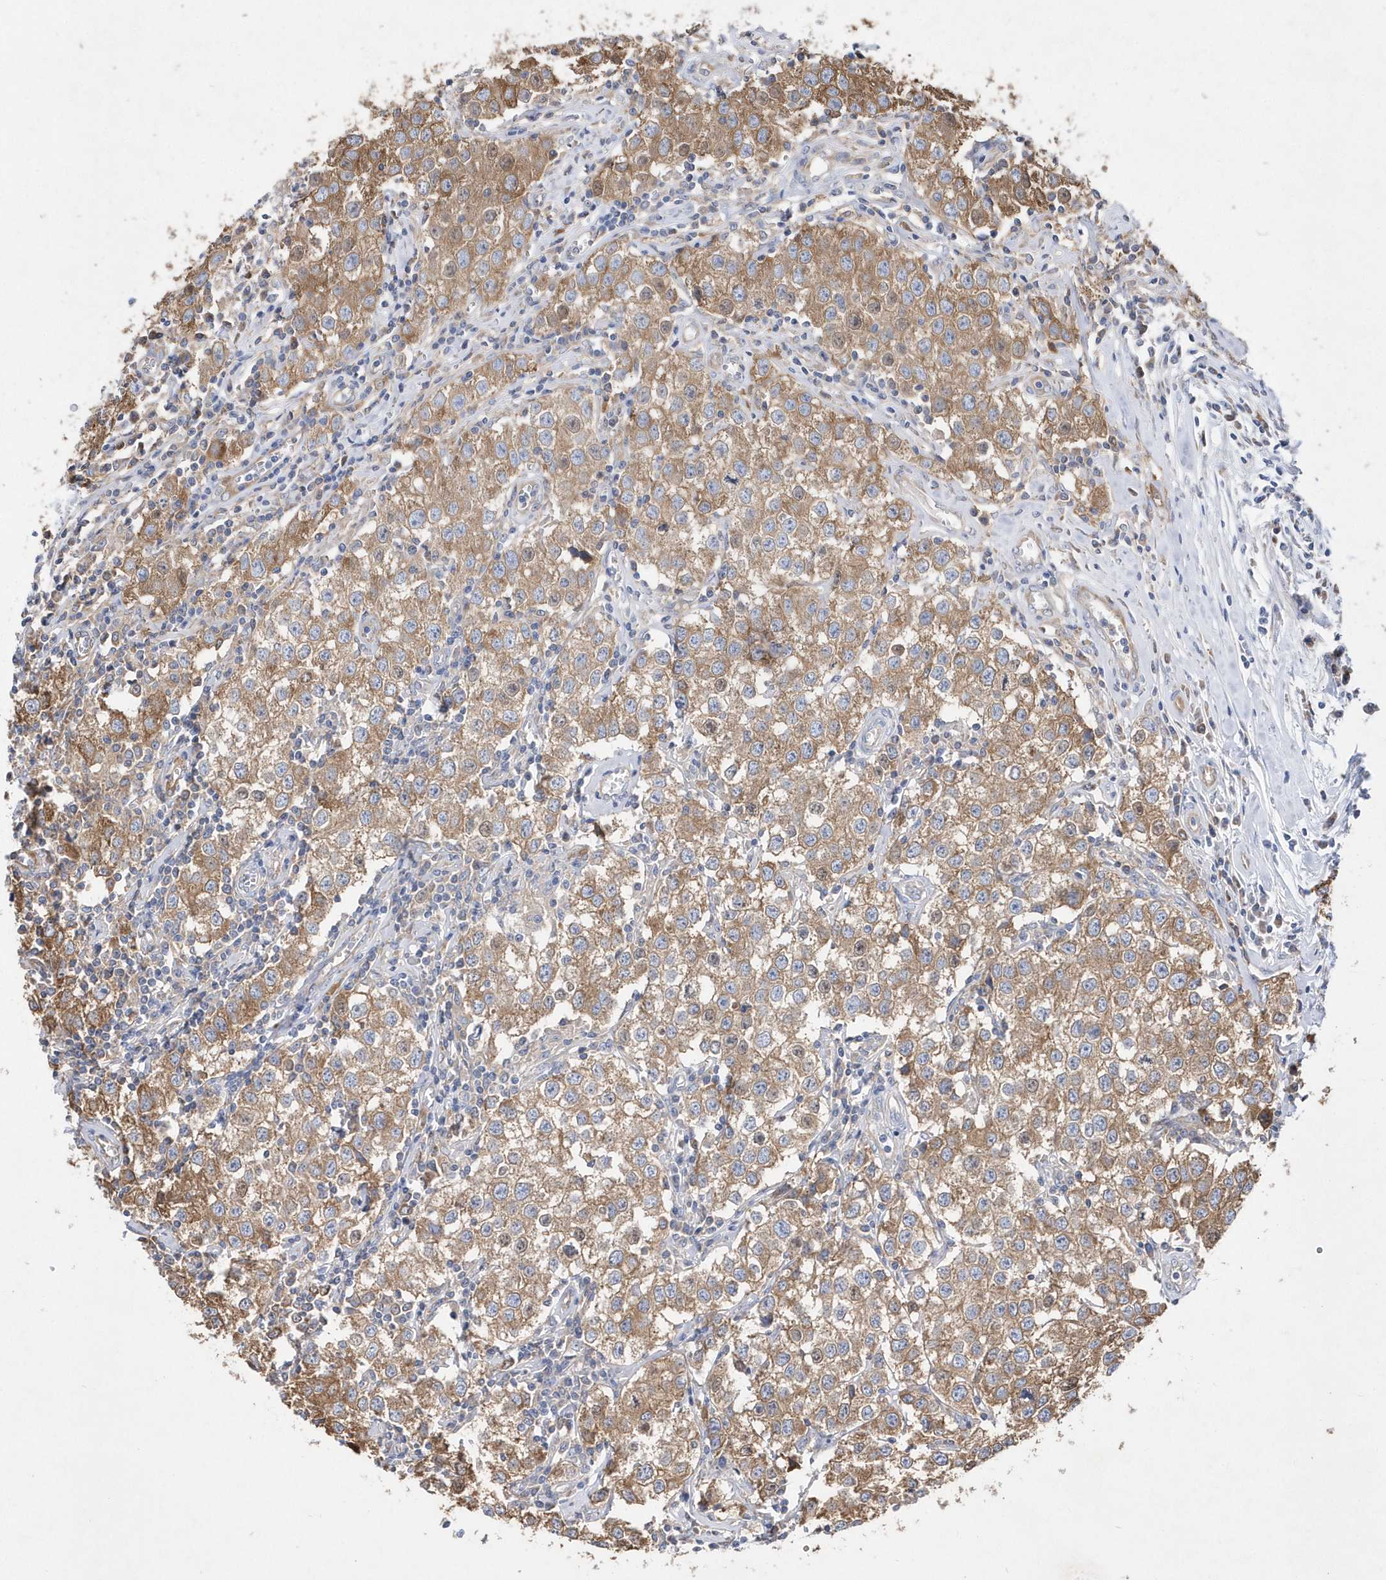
{"staining": {"intensity": "moderate", "quantity": ">75%", "location": "cytoplasmic/membranous"}, "tissue": "testis cancer", "cell_type": "Tumor cells", "image_type": "cancer", "snomed": [{"axis": "morphology", "description": "Seminoma, NOS"}, {"axis": "morphology", "description": "Carcinoma, Embryonal, NOS"}, {"axis": "topography", "description": "Testis"}], "caption": "Immunohistochemistry (IHC) image of human seminoma (testis) stained for a protein (brown), which exhibits medium levels of moderate cytoplasmic/membranous positivity in about >75% of tumor cells.", "gene": "JKAMP", "patient": {"sex": "male", "age": 43}}